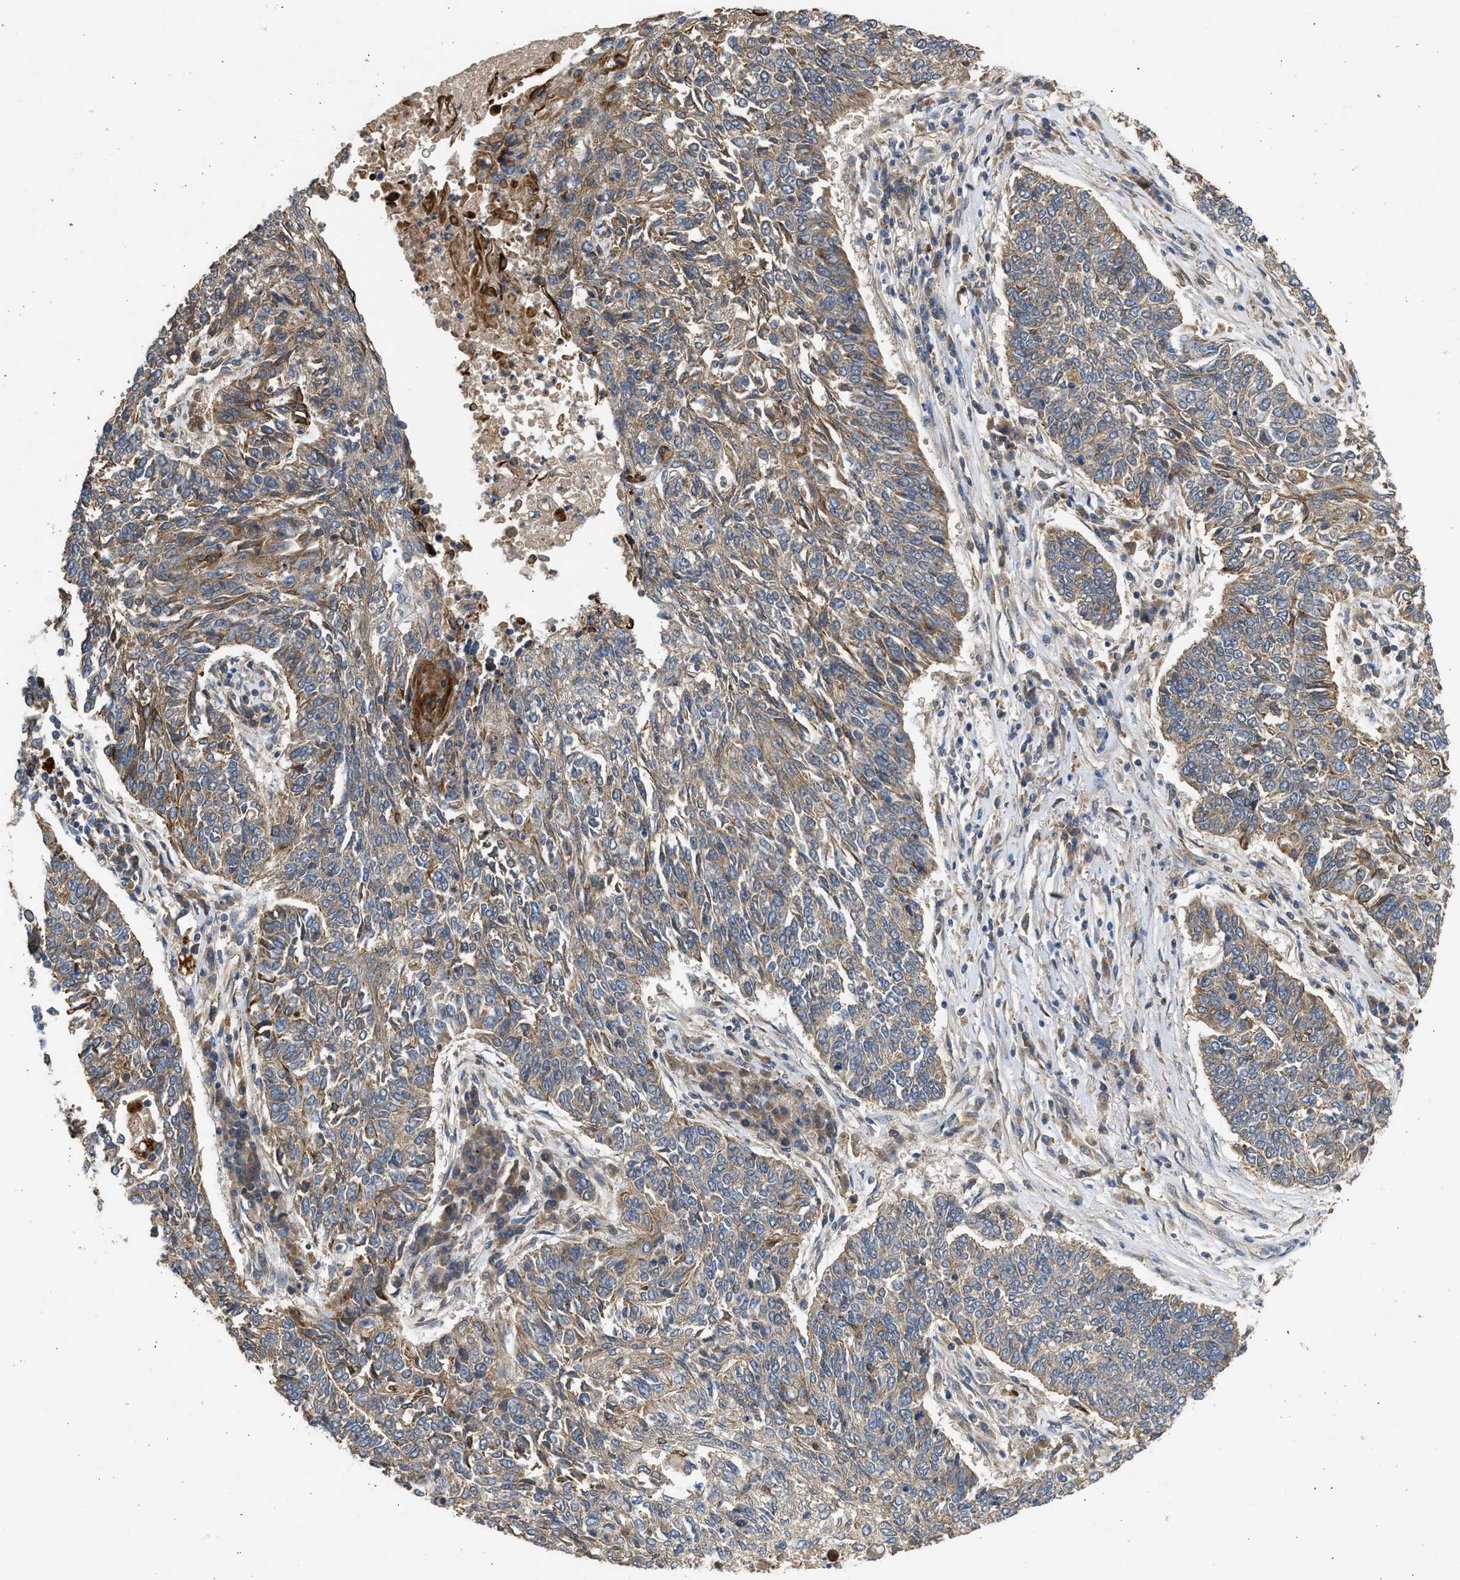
{"staining": {"intensity": "moderate", "quantity": ">75%", "location": "cytoplasmic/membranous"}, "tissue": "lung cancer", "cell_type": "Tumor cells", "image_type": "cancer", "snomed": [{"axis": "morphology", "description": "Normal tissue, NOS"}, {"axis": "morphology", "description": "Squamous cell carcinoma, NOS"}, {"axis": "topography", "description": "Cartilage tissue"}, {"axis": "topography", "description": "Bronchus"}, {"axis": "topography", "description": "Lung"}], "caption": "A medium amount of moderate cytoplasmic/membranous expression is appreciated in approximately >75% of tumor cells in lung cancer (squamous cell carcinoma) tissue. (IHC, brightfield microscopy, high magnification).", "gene": "CSRNP2", "patient": {"sex": "female", "age": 49}}